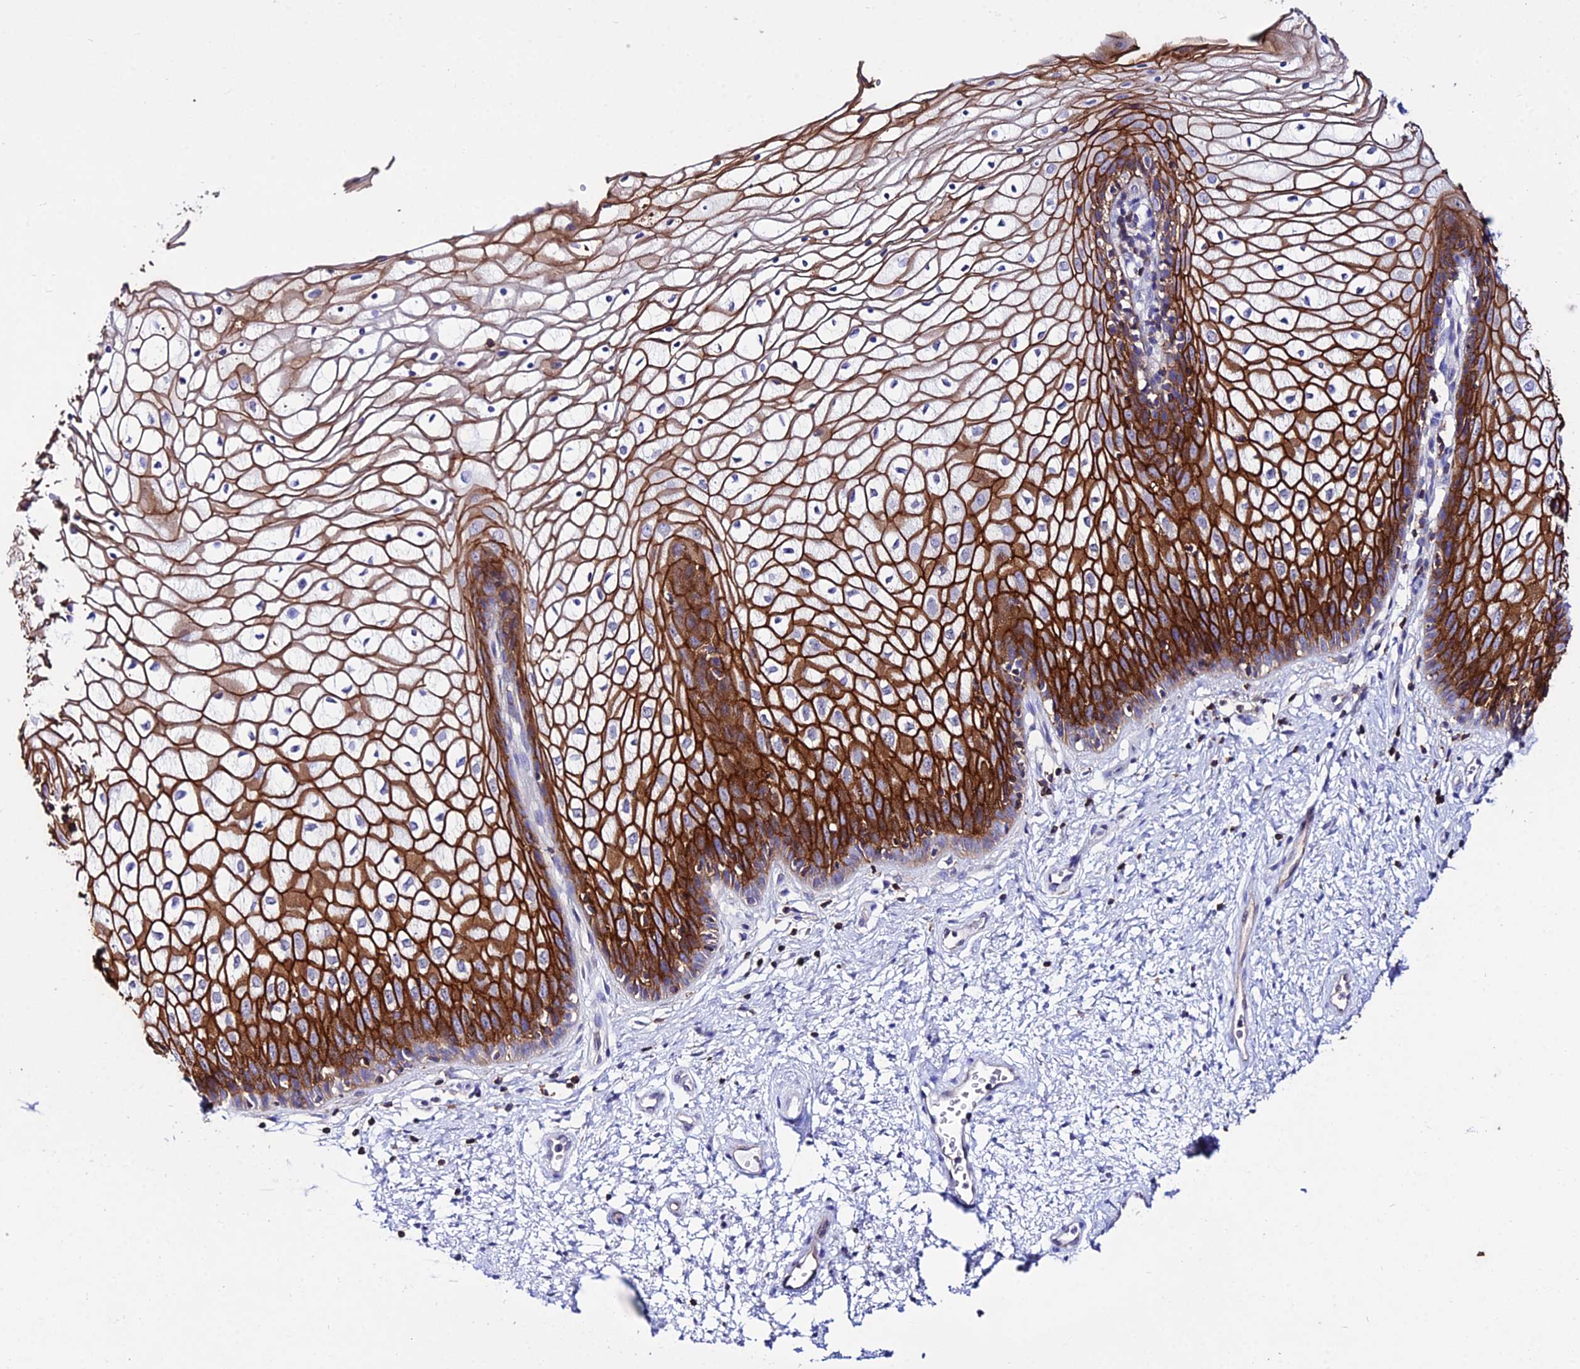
{"staining": {"intensity": "strong", "quantity": ">75%", "location": "cytoplasmic/membranous"}, "tissue": "vagina", "cell_type": "Squamous epithelial cells", "image_type": "normal", "snomed": [{"axis": "morphology", "description": "Normal tissue, NOS"}, {"axis": "topography", "description": "Vagina"}], "caption": "Protein positivity by immunohistochemistry demonstrates strong cytoplasmic/membranous expression in approximately >75% of squamous epithelial cells in unremarkable vagina.", "gene": "S100A16", "patient": {"sex": "female", "age": 34}}